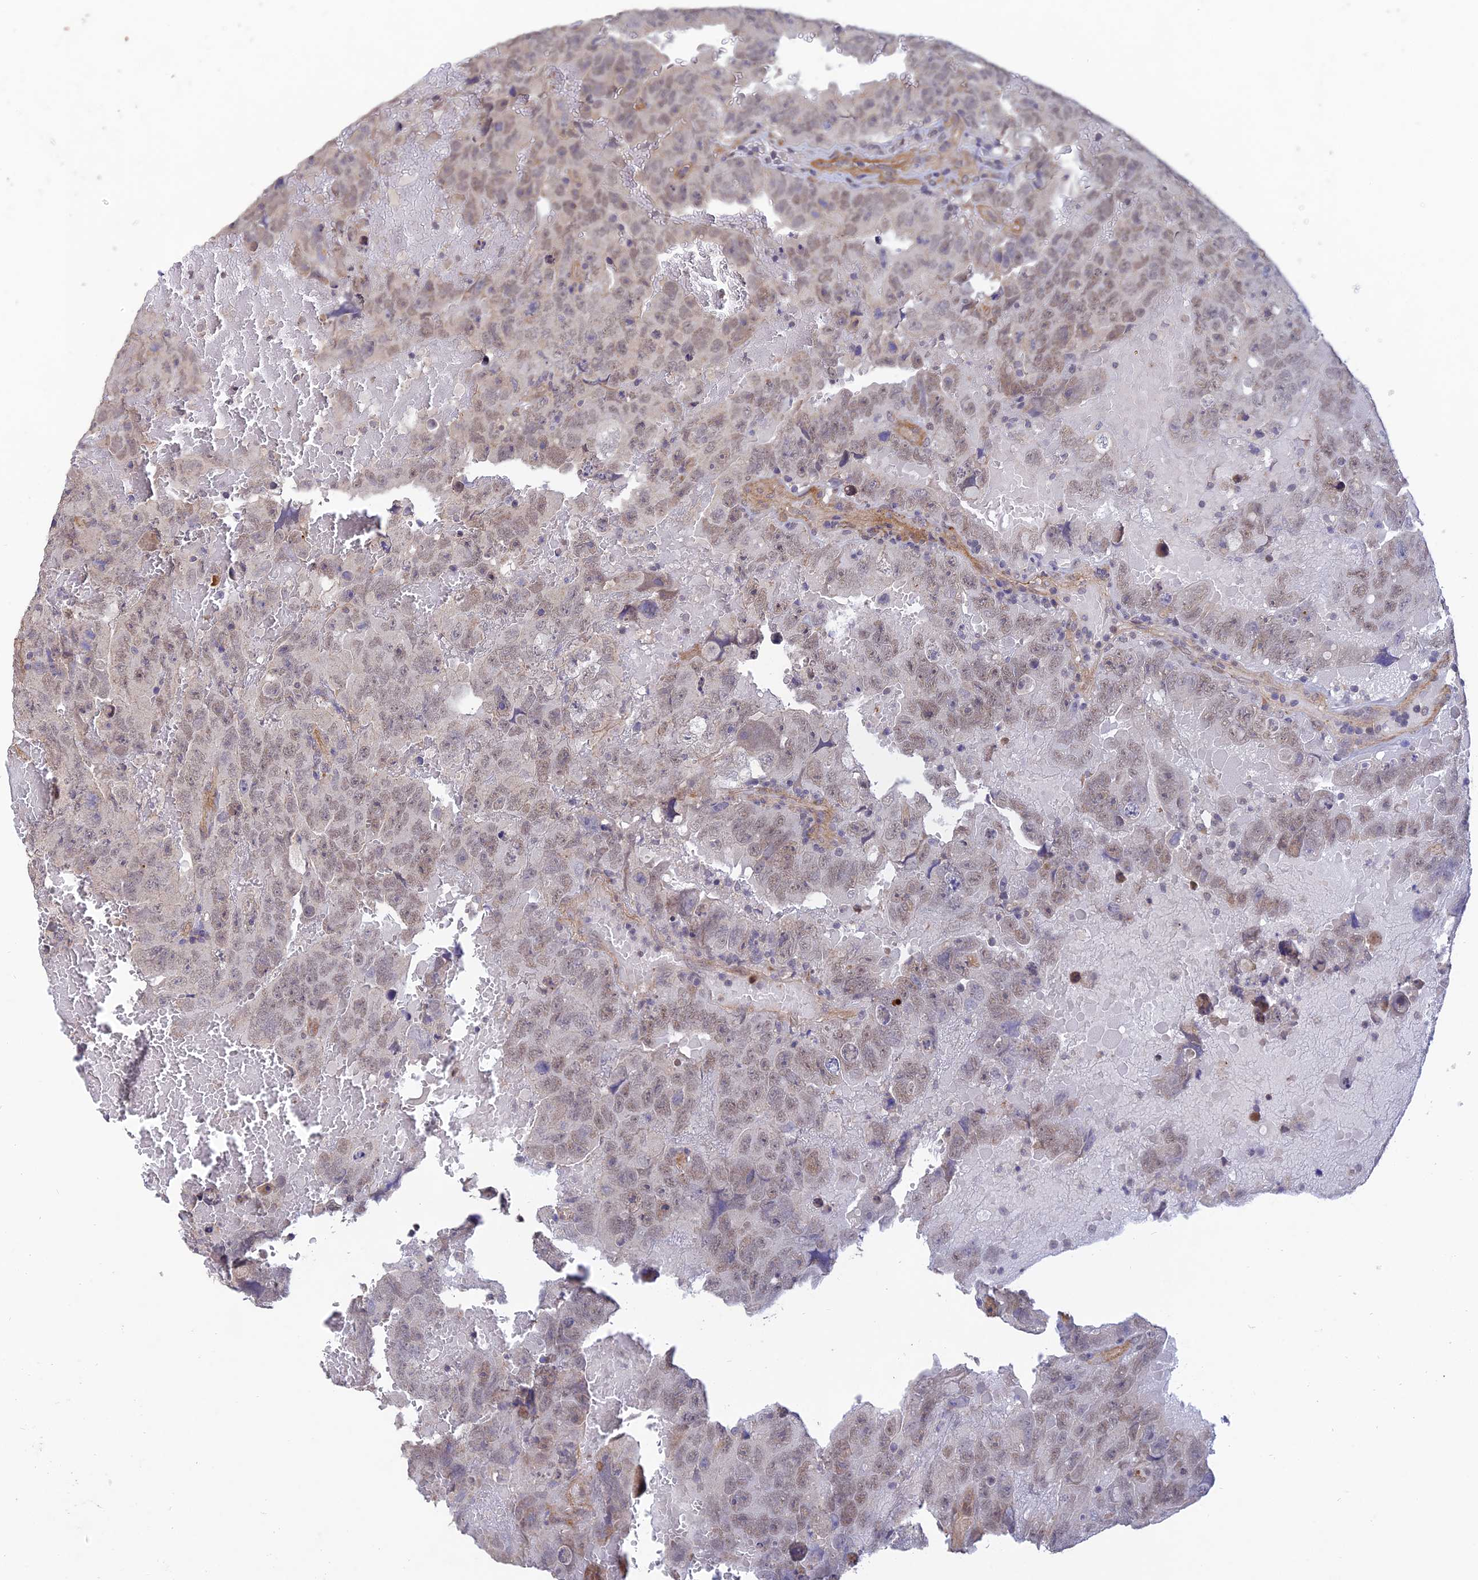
{"staining": {"intensity": "weak", "quantity": "<25%", "location": "nuclear"}, "tissue": "testis cancer", "cell_type": "Tumor cells", "image_type": "cancer", "snomed": [{"axis": "morphology", "description": "Carcinoma, Embryonal, NOS"}, {"axis": "topography", "description": "Testis"}], "caption": "Tumor cells show no significant protein staining in testis embryonal carcinoma. The staining was performed using DAB (3,3'-diaminobenzidine) to visualize the protein expression in brown, while the nuclei were stained in blue with hematoxylin (Magnification: 20x).", "gene": "PAGR1", "patient": {"sex": "male", "age": 45}}